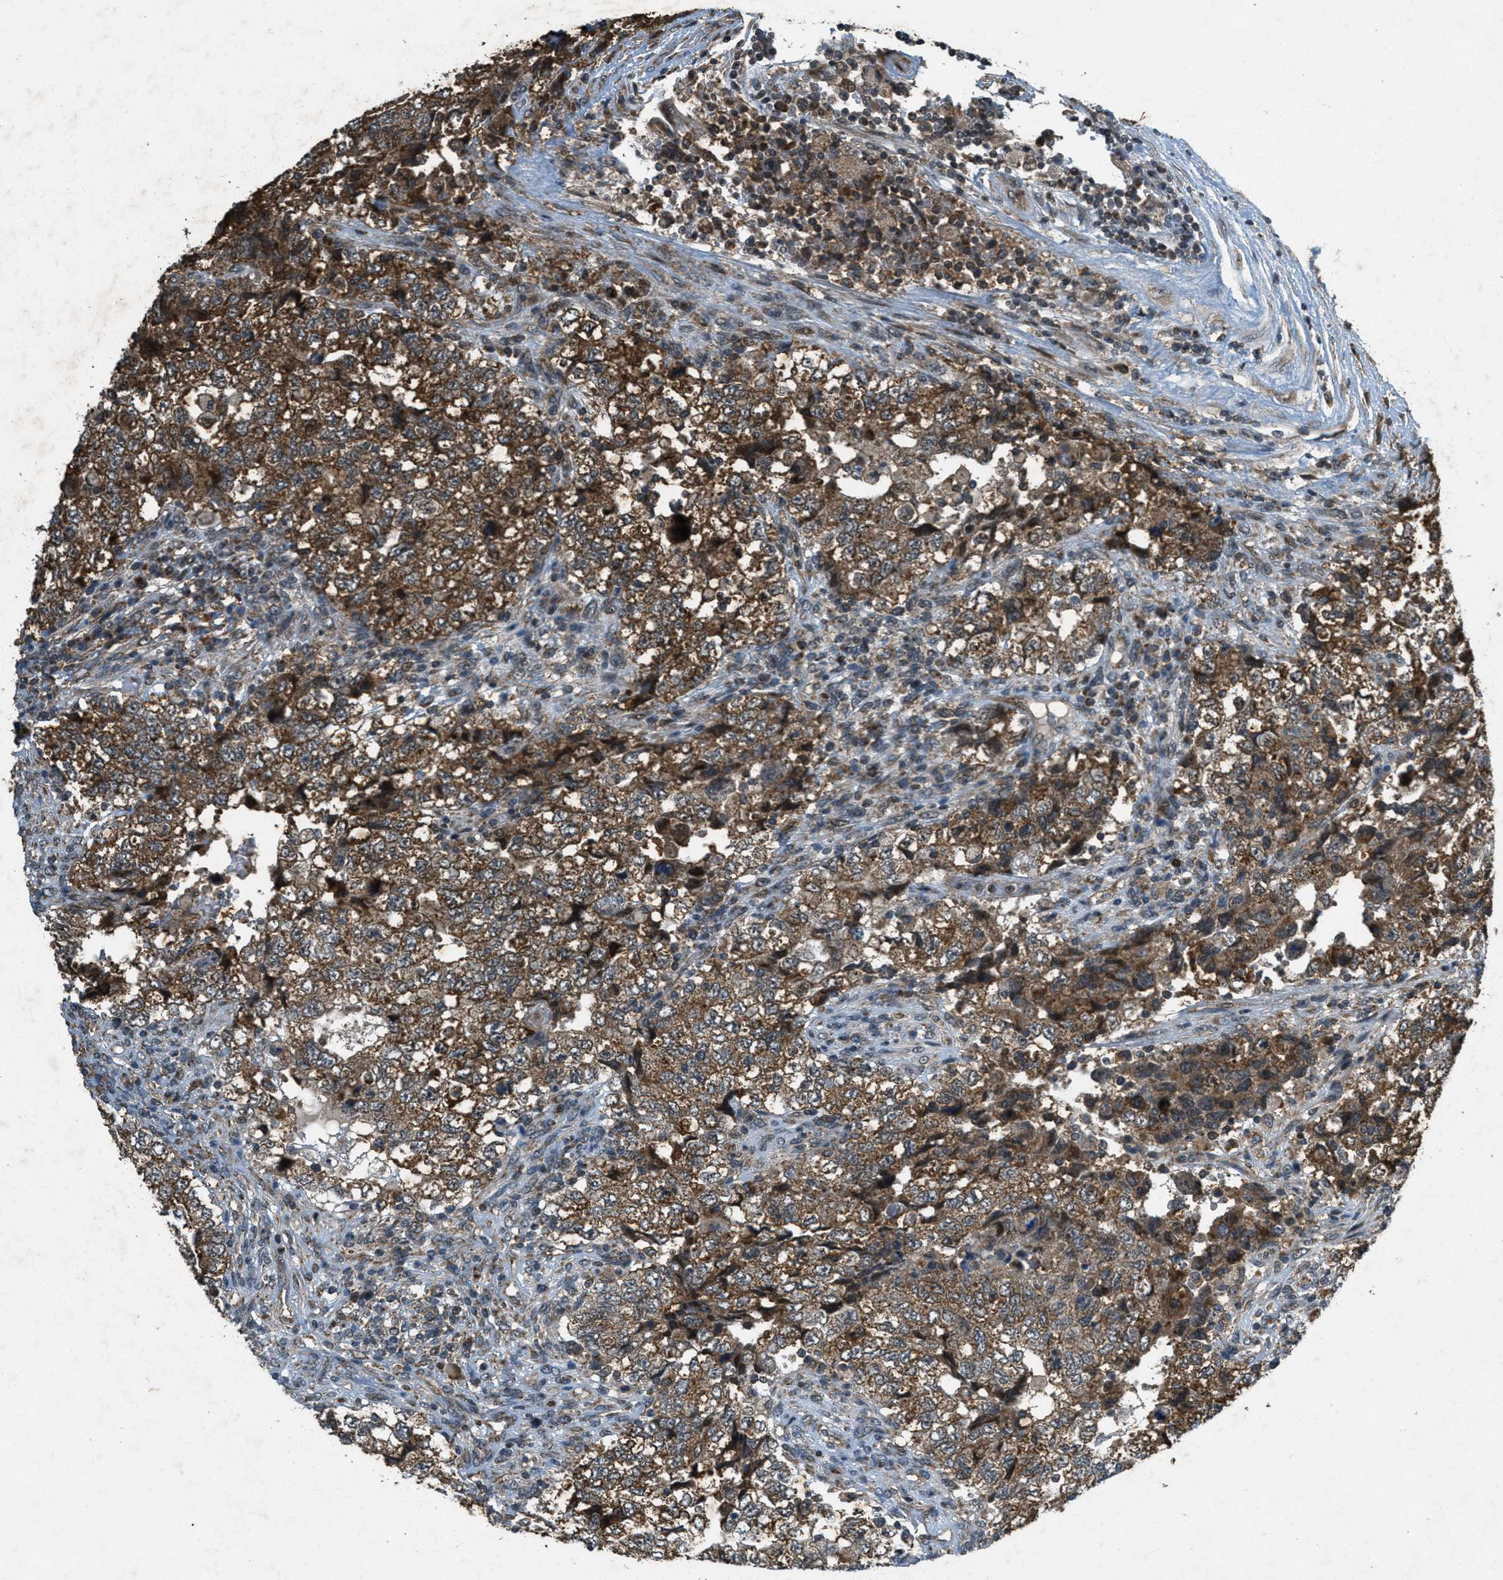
{"staining": {"intensity": "strong", "quantity": ">75%", "location": "cytoplasmic/membranous"}, "tissue": "testis cancer", "cell_type": "Tumor cells", "image_type": "cancer", "snomed": [{"axis": "morphology", "description": "Carcinoma, Embryonal, NOS"}, {"axis": "topography", "description": "Testis"}], "caption": "This is an image of immunohistochemistry staining of embryonal carcinoma (testis), which shows strong positivity in the cytoplasmic/membranous of tumor cells.", "gene": "PPP1R15A", "patient": {"sex": "male", "age": 36}}